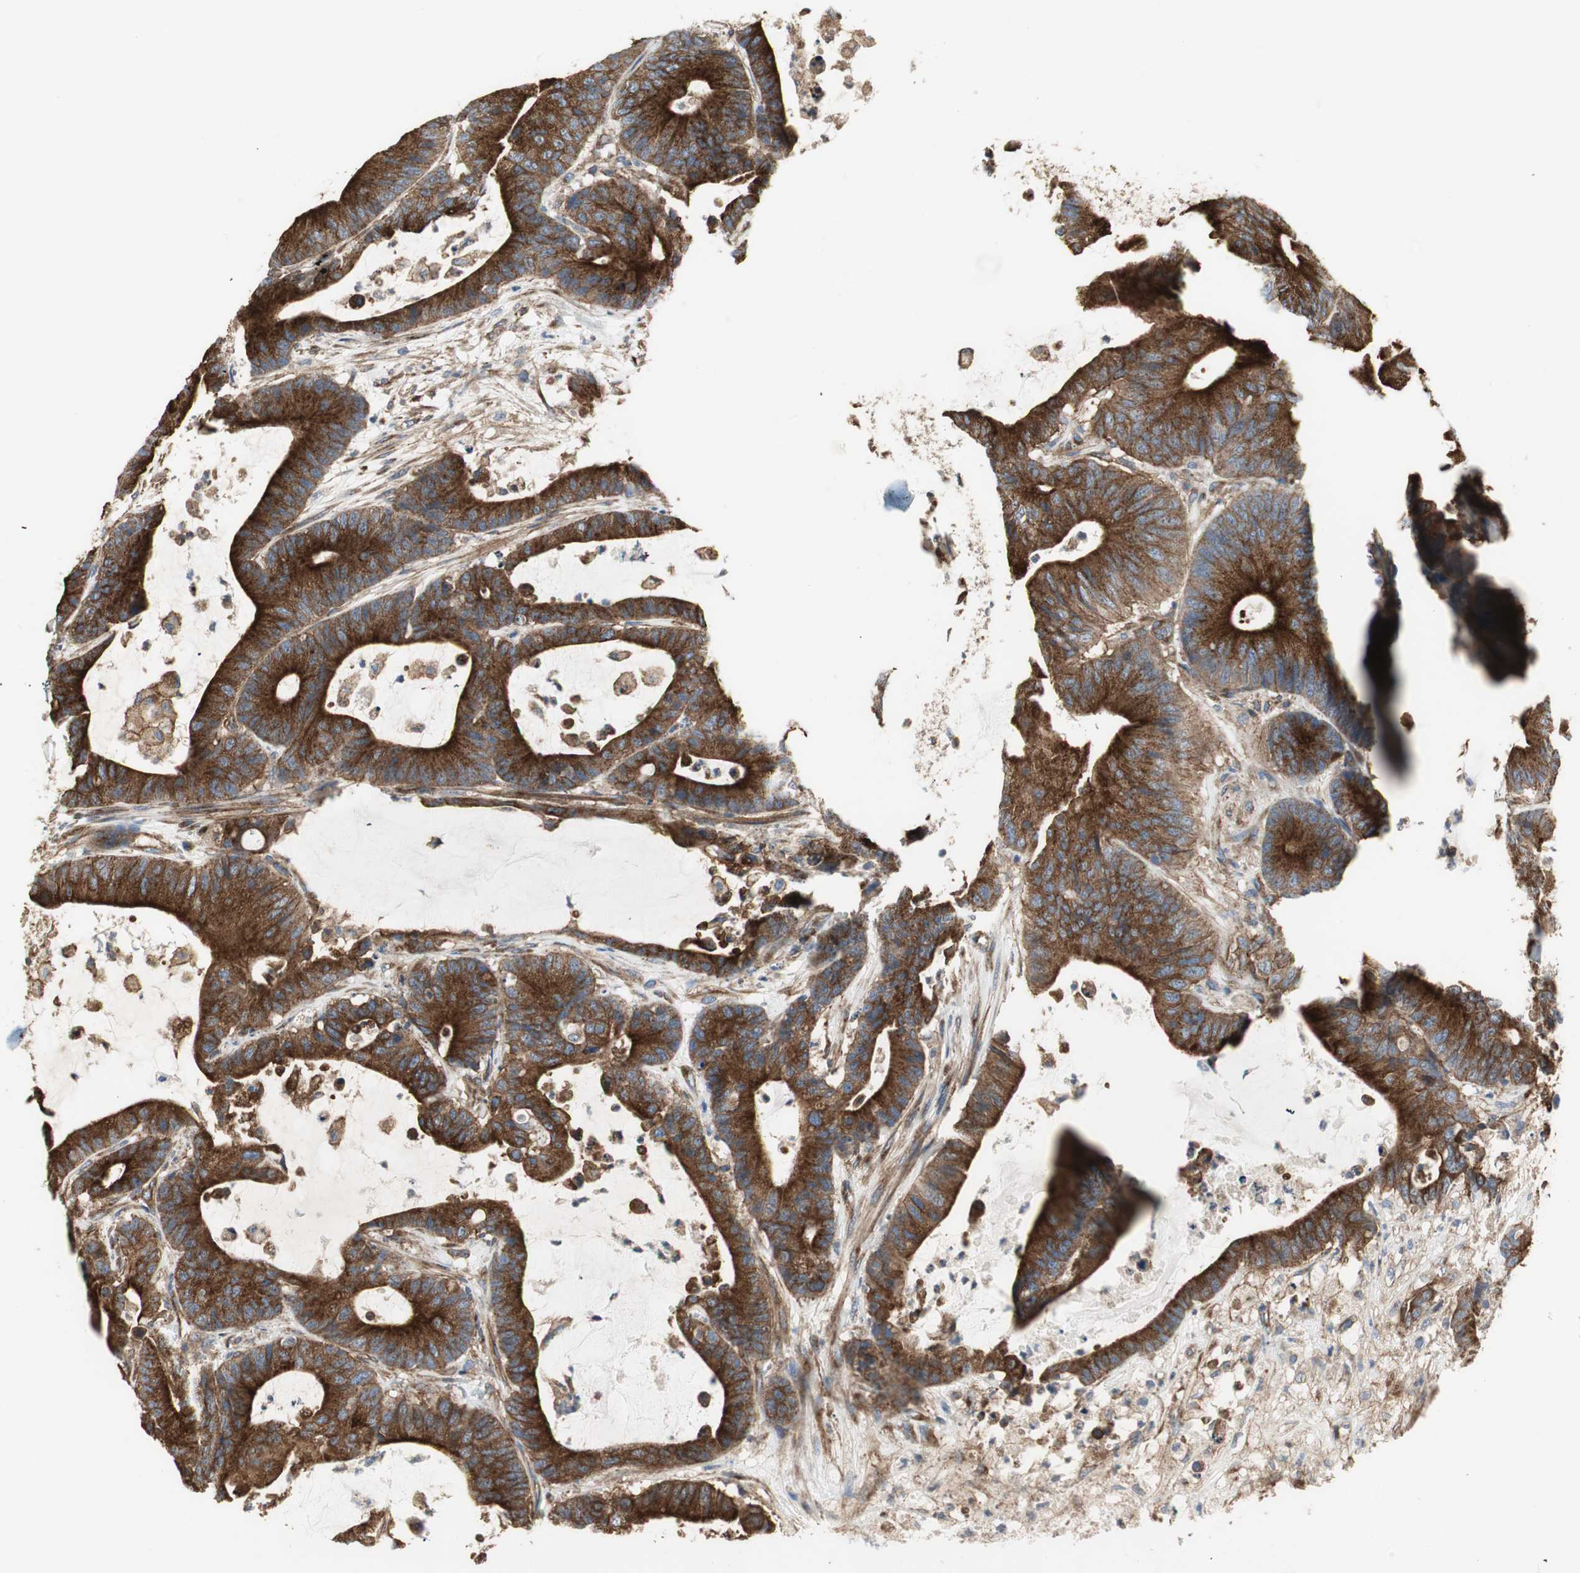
{"staining": {"intensity": "strong", "quantity": ">75%", "location": "cytoplasmic/membranous"}, "tissue": "colorectal cancer", "cell_type": "Tumor cells", "image_type": "cancer", "snomed": [{"axis": "morphology", "description": "Adenocarcinoma, NOS"}, {"axis": "topography", "description": "Colon"}], "caption": "Human colorectal cancer stained with a protein marker reveals strong staining in tumor cells.", "gene": "H6PD", "patient": {"sex": "female", "age": 84}}